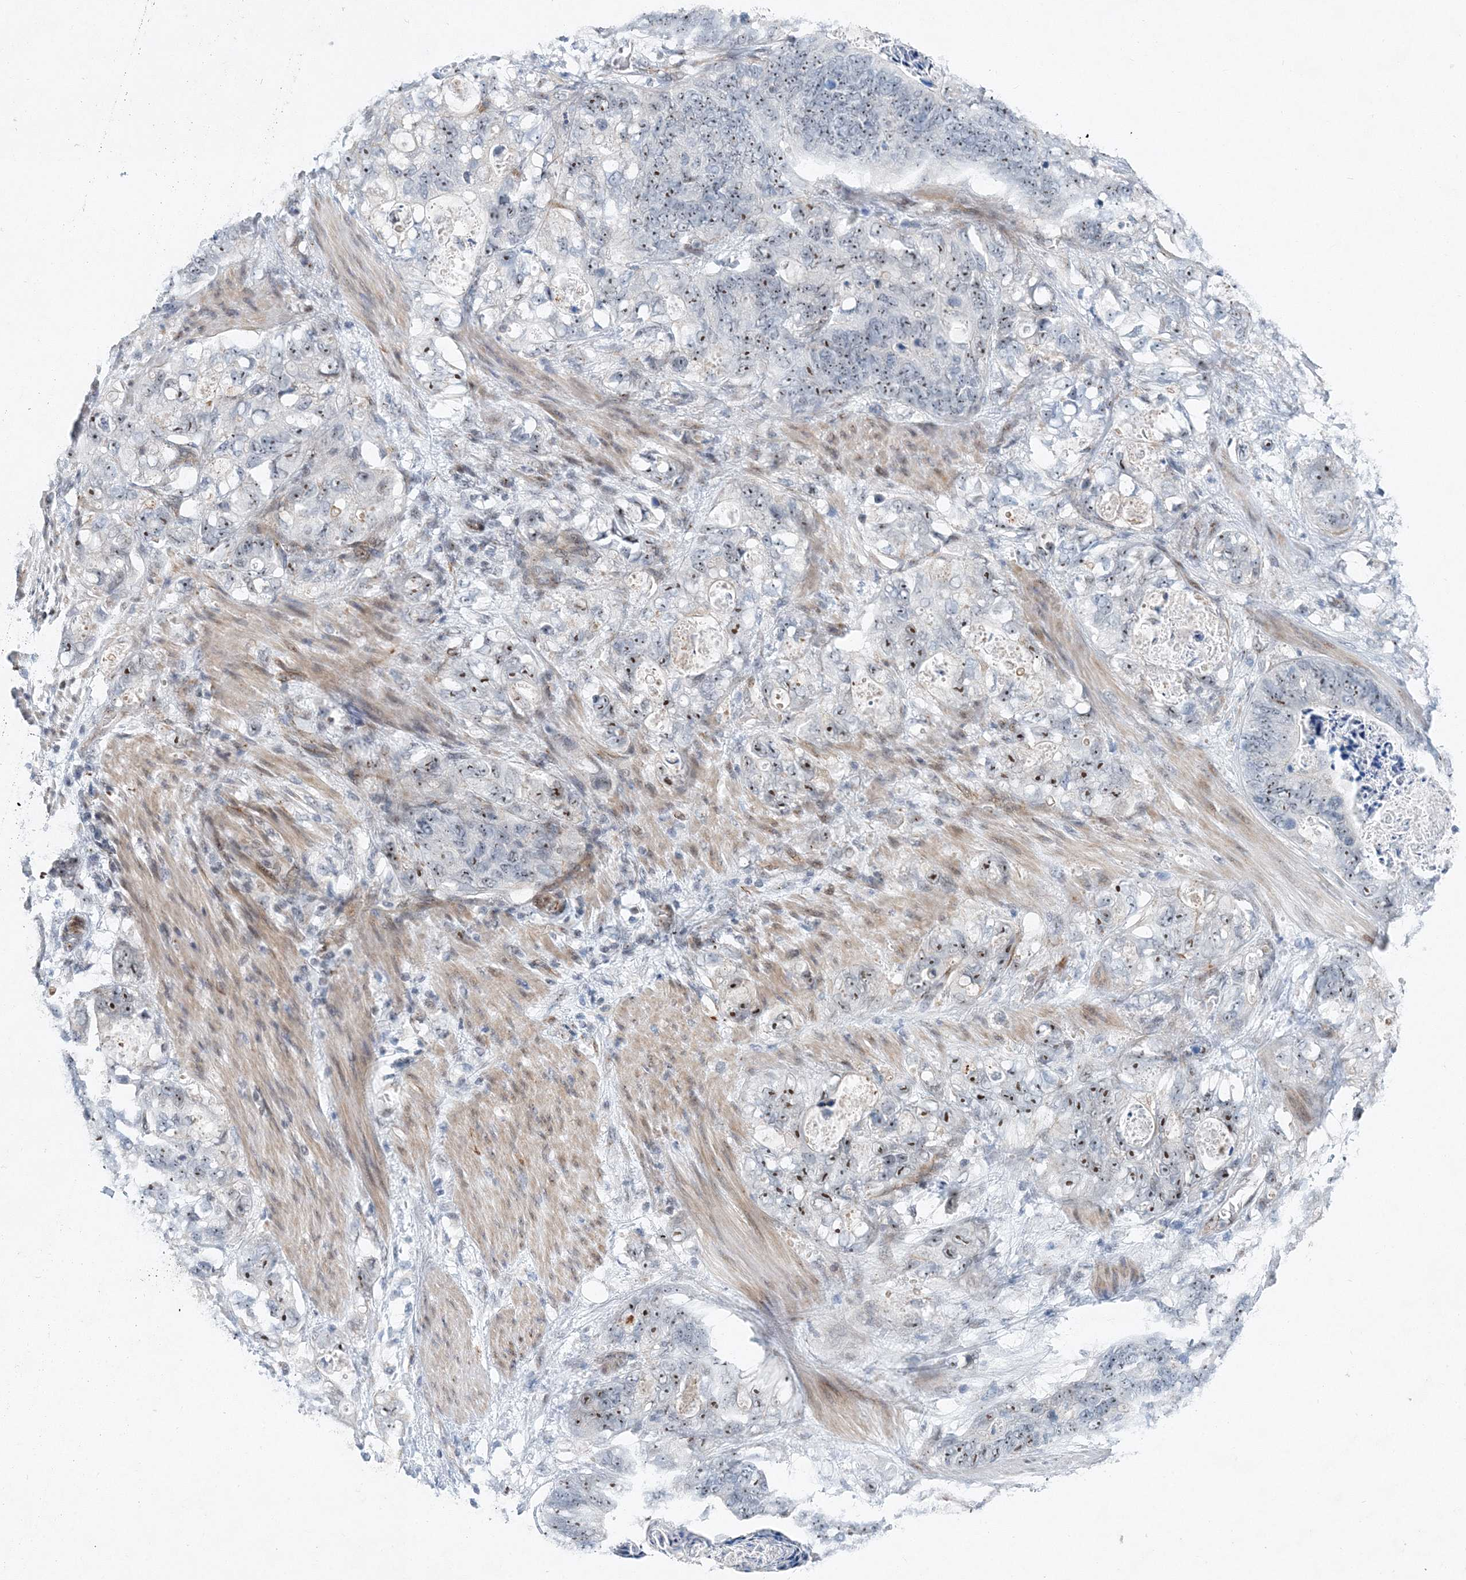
{"staining": {"intensity": "moderate", "quantity": ">75%", "location": "nuclear"}, "tissue": "stomach cancer", "cell_type": "Tumor cells", "image_type": "cancer", "snomed": [{"axis": "morphology", "description": "Normal tissue, NOS"}, {"axis": "morphology", "description": "Adenocarcinoma, NOS"}, {"axis": "topography", "description": "Stomach"}], "caption": "Immunohistochemistry staining of stomach adenocarcinoma, which exhibits medium levels of moderate nuclear expression in about >75% of tumor cells indicating moderate nuclear protein positivity. The staining was performed using DAB (3,3'-diaminobenzidine) (brown) for protein detection and nuclei were counterstained in hematoxylin (blue).", "gene": "UIMC1", "patient": {"sex": "female", "age": 89}}